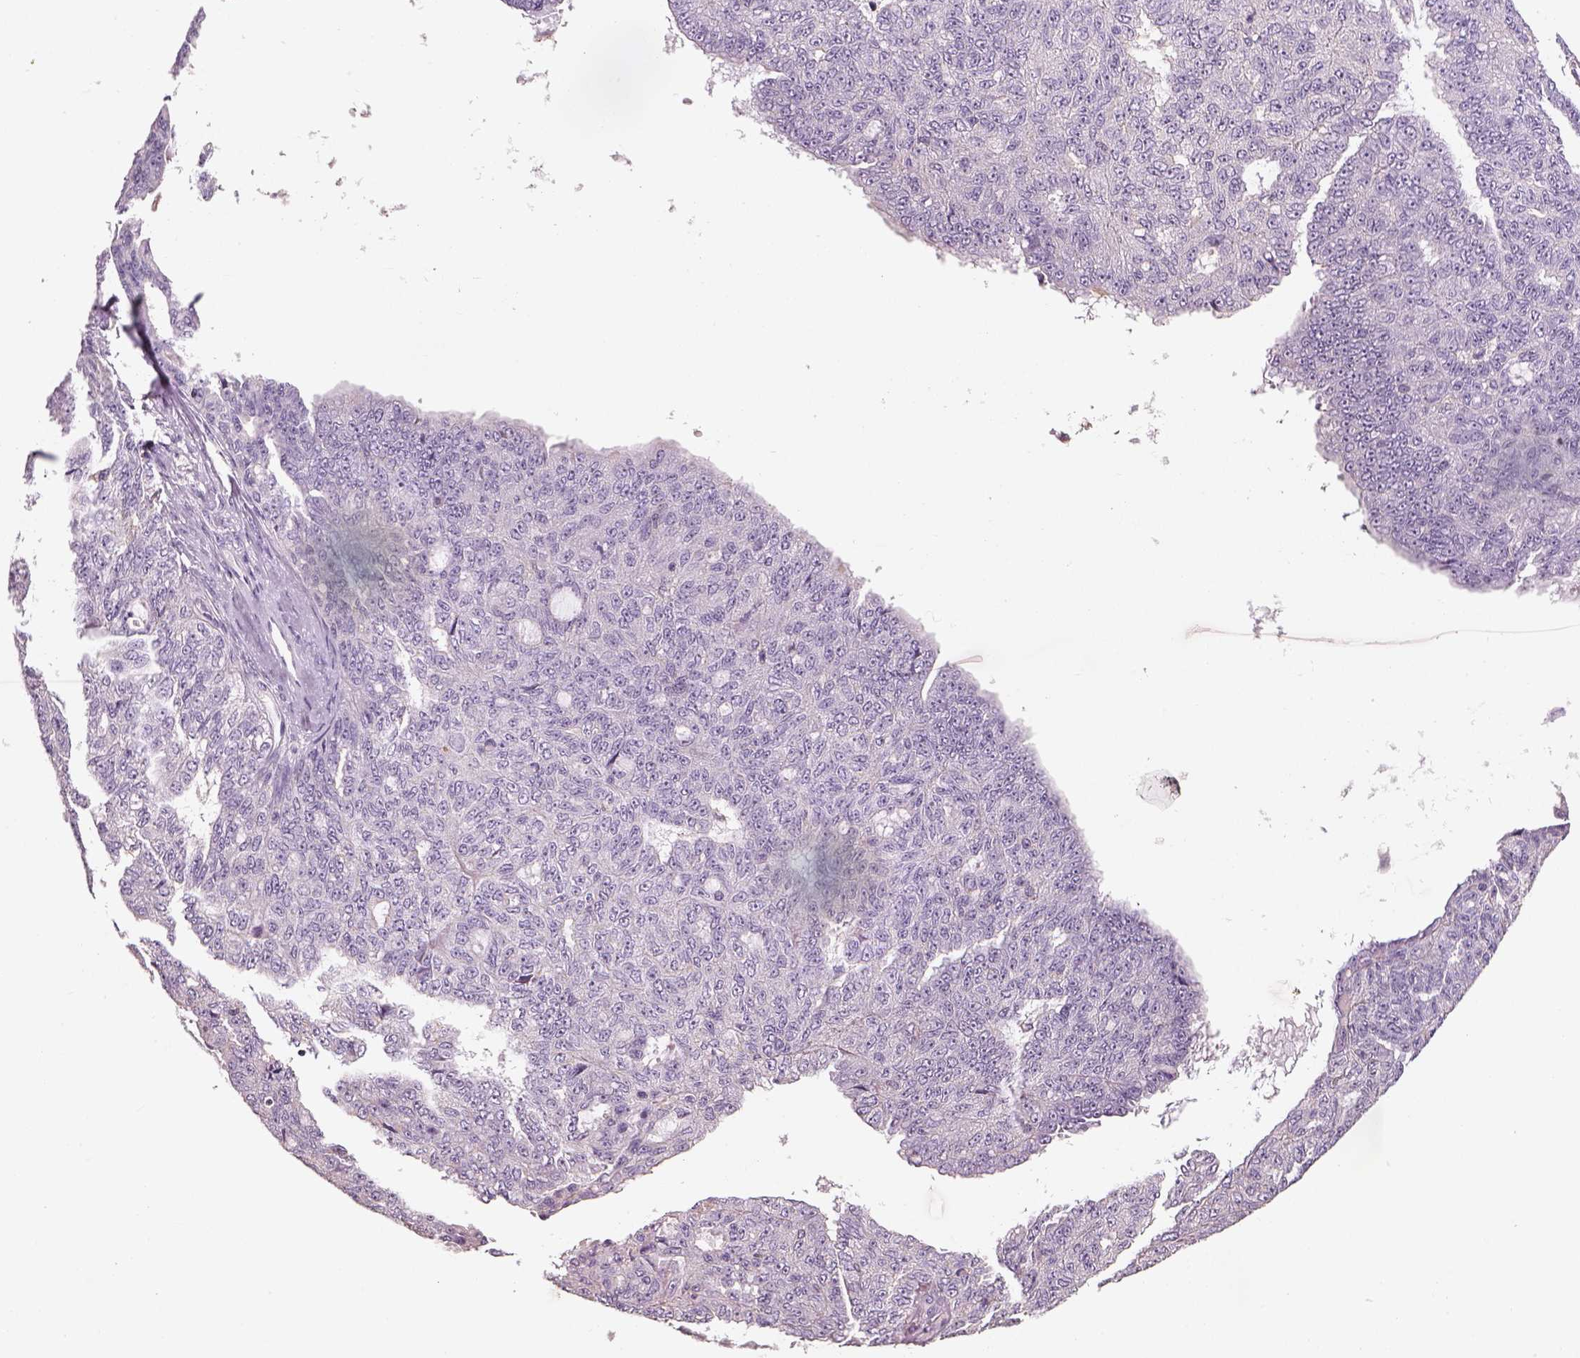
{"staining": {"intensity": "negative", "quantity": "none", "location": "none"}, "tissue": "ovarian cancer", "cell_type": "Tumor cells", "image_type": "cancer", "snomed": [{"axis": "morphology", "description": "Cystadenocarcinoma, serous, NOS"}, {"axis": "topography", "description": "Ovary"}], "caption": "Protein analysis of serous cystadenocarcinoma (ovarian) reveals no significant staining in tumor cells. The staining is performed using DAB (3,3'-diaminobenzidine) brown chromogen with nuclei counter-stained in using hematoxylin.", "gene": "OTUD6A", "patient": {"sex": "female", "age": 71}}